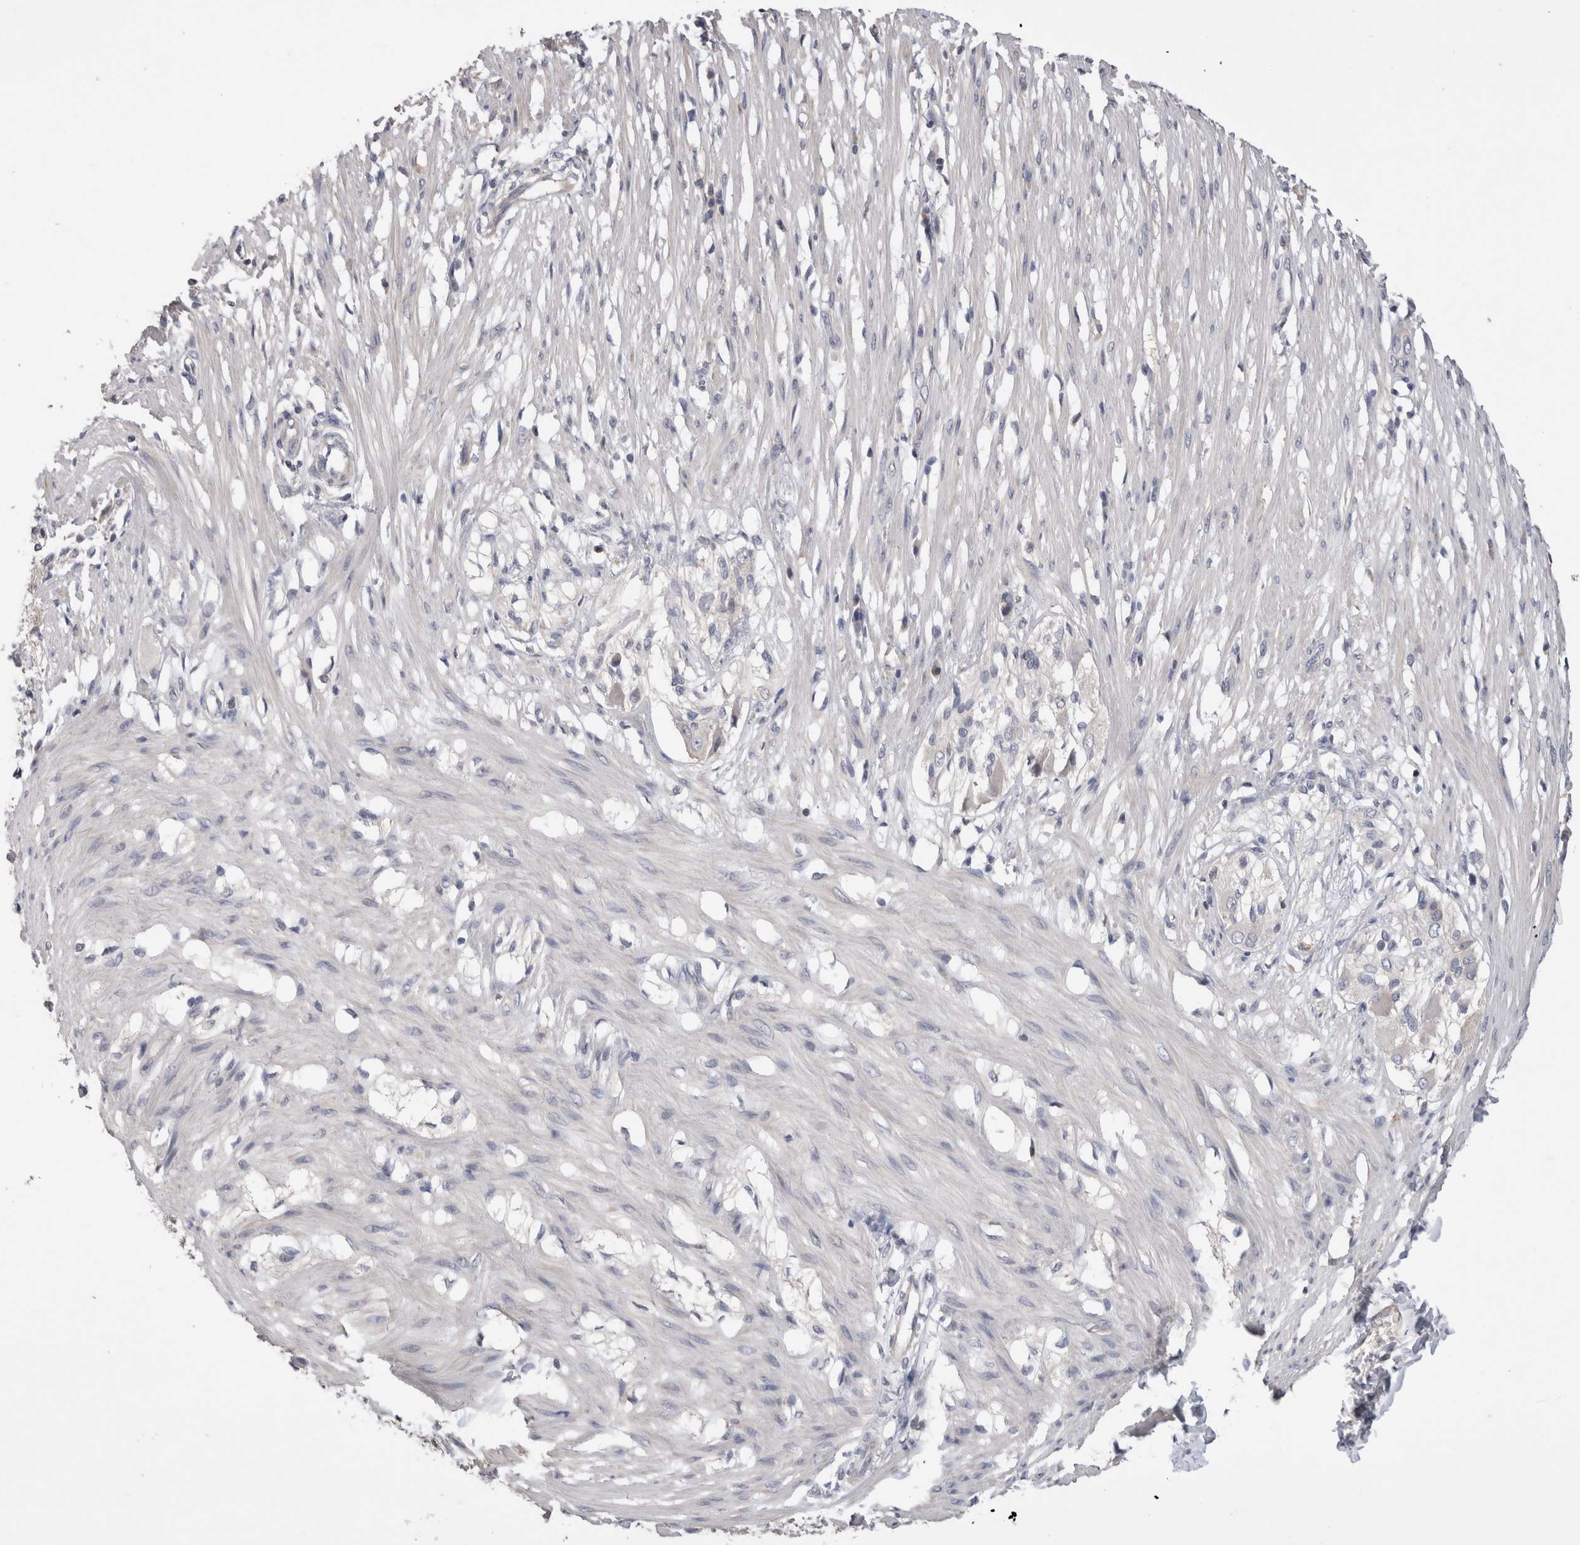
{"staining": {"intensity": "negative", "quantity": "none", "location": "none"}, "tissue": "smooth muscle", "cell_type": "Smooth muscle cells", "image_type": "normal", "snomed": [{"axis": "morphology", "description": "Normal tissue, NOS"}, {"axis": "morphology", "description": "Adenocarcinoma, NOS"}, {"axis": "topography", "description": "Smooth muscle"}, {"axis": "topography", "description": "Colon"}], "caption": "Smooth muscle was stained to show a protein in brown. There is no significant positivity in smooth muscle cells. (DAB immunohistochemistry visualized using brightfield microscopy, high magnification).", "gene": "OTOR", "patient": {"sex": "male", "age": 14}}